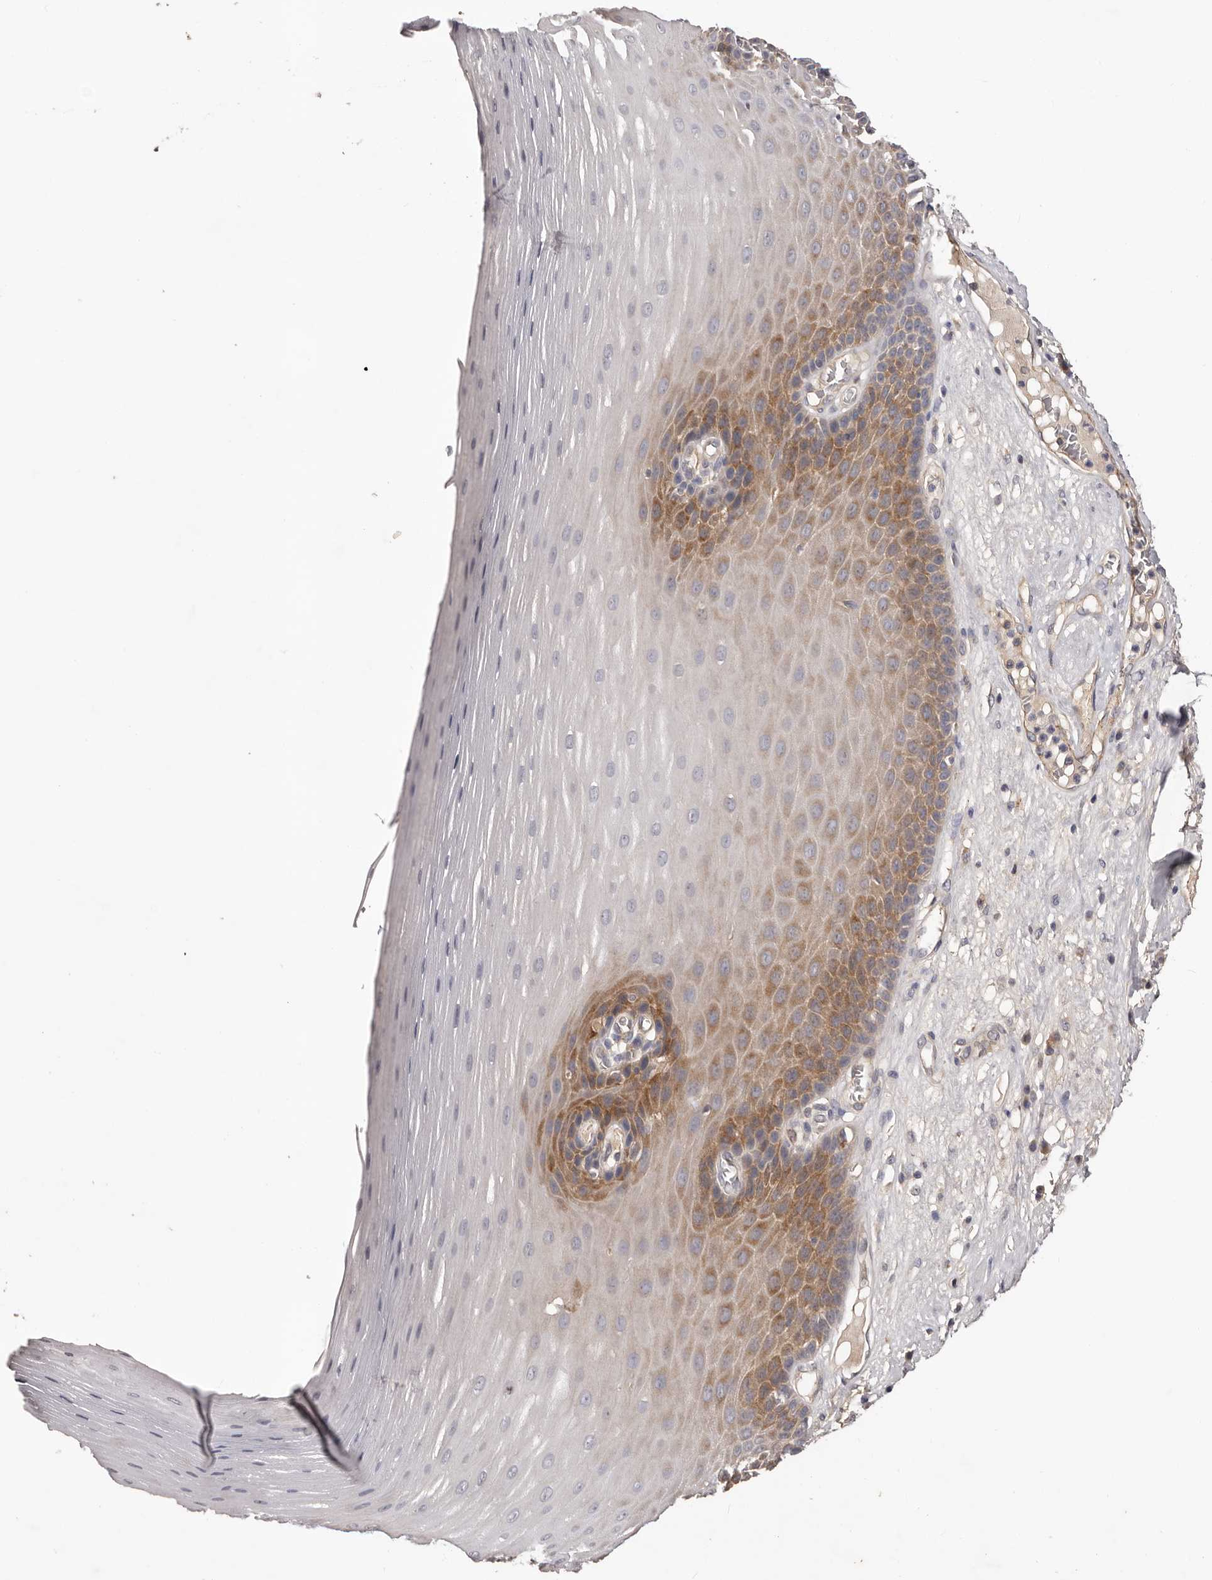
{"staining": {"intensity": "moderate", "quantity": ">75%", "location": "cytoplasmic/membranous"}, "tissue": "esophagus", "cell_type": "Squamous epithelial cells", "image_type": "normal", "snomed": [{"axis": "morphology", "description": "Normal tissue, NOS"}, {"axis": "topography", "description": "Esophagus"}], "caption": "Benign esophagus demonstrates moderate cytoplasmic/membranous staining in approximately >75% of squamous epithelial cells.", "gene": "LTV1", "patient": {"sex": "male", "age": 62}}